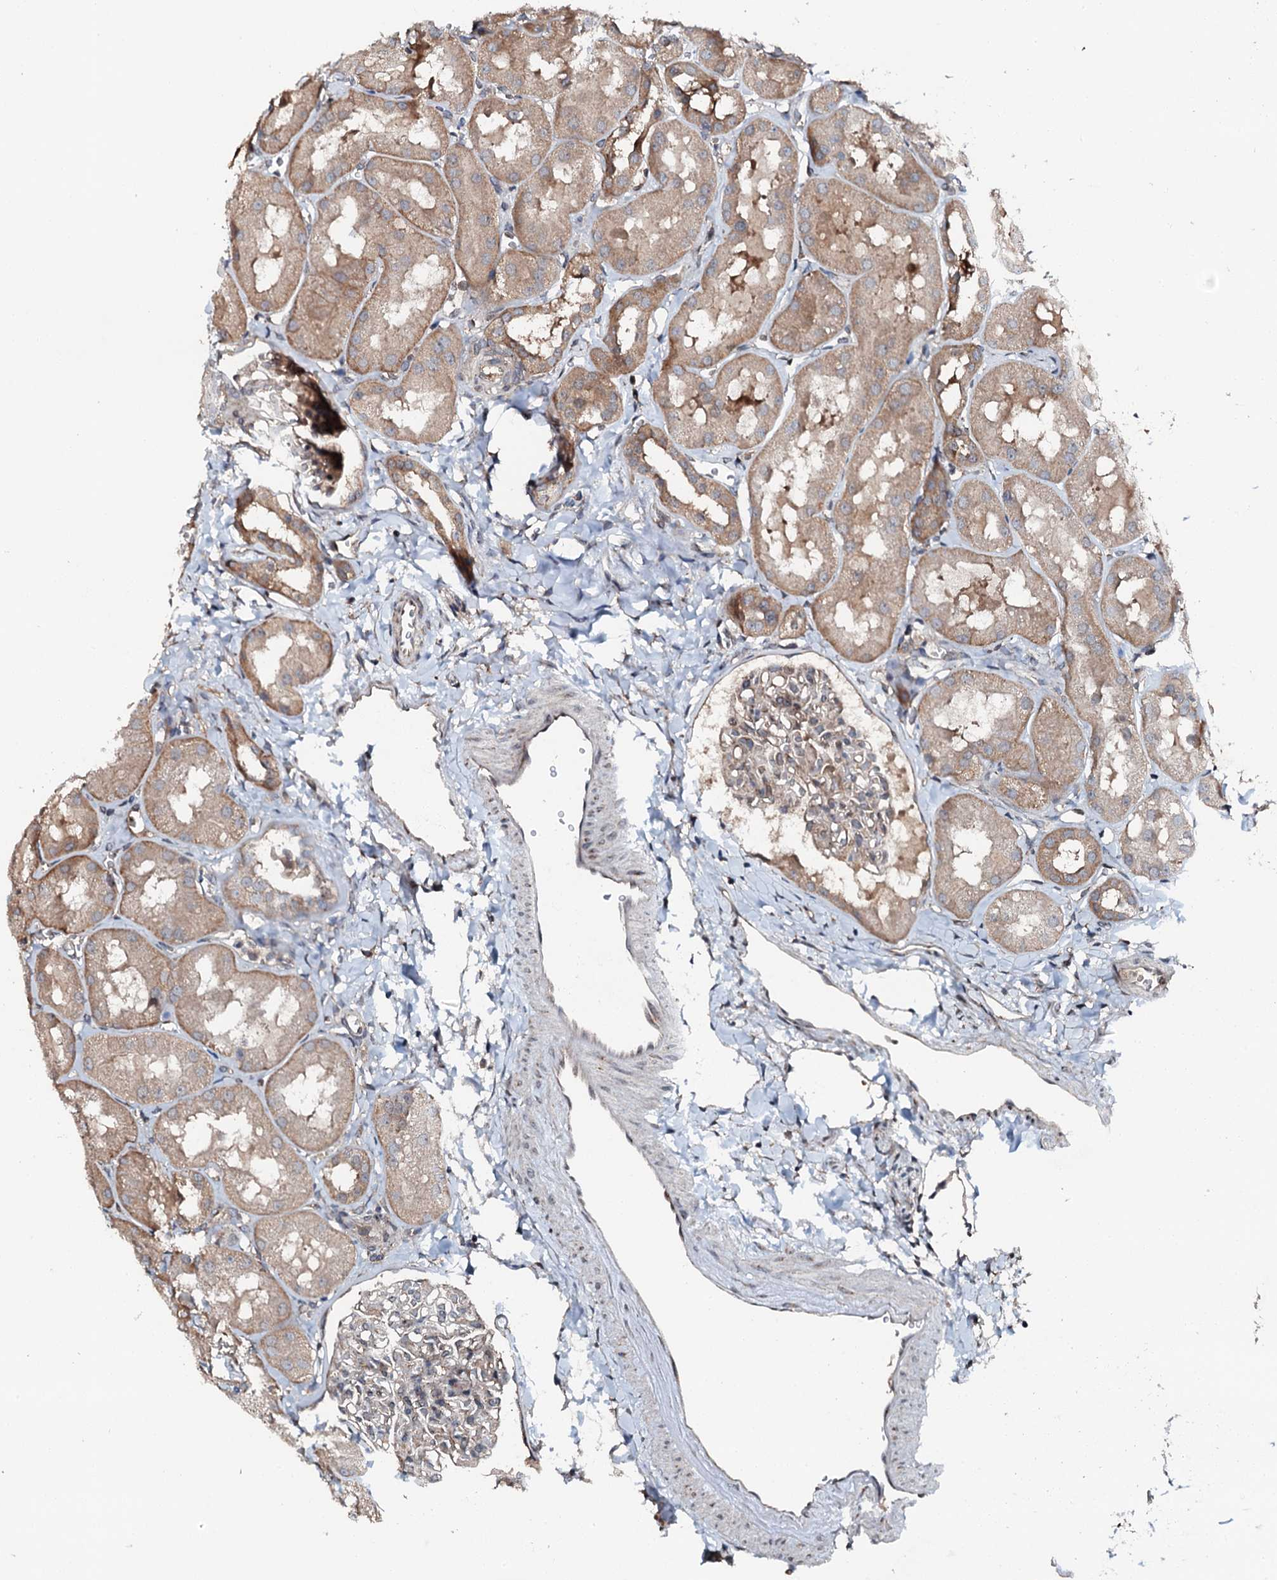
{"staining": {"intensity": "weak", "quantity": "<25%", "location": "cytoplasmic/membranous"}, "tissue": "kidney", "cell_type": "Cells in glomeruli", "image_type": "normal", "snomed": [{"axis": "morphology", "description": "Normal tissue, NOS"}, {"axis": "topography", "description": "Kidney"}, {"axis": "topography", "description": "Urinary bladder"}], "caption": "This is a photomicrograph of immunohistochemistry (IHC) staining of benign kidney, which shows no expression in cells in glomeruli.", "gene": "FLYWCH1", "patient": {"sex": "male", "age": 16}}